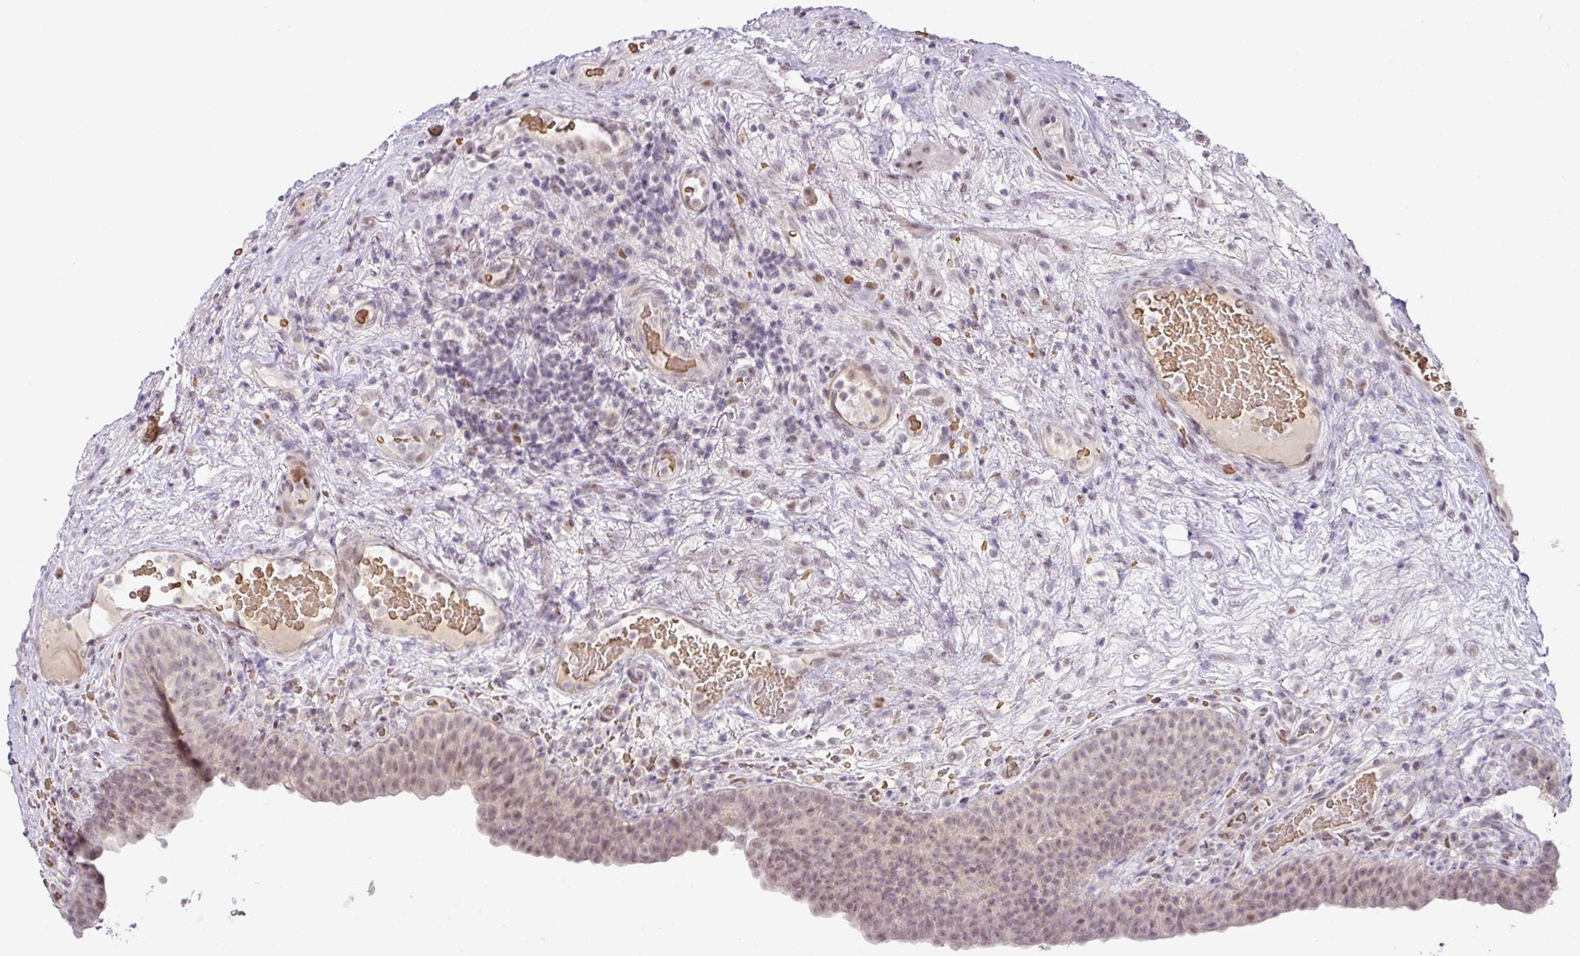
{"staining": {"intensity": "moderate", "quantity": "25%-75%", "location": "nuclear"}, "tissue": "urinary bladder", "cell_type": "Urothelial cells", "image_type": "normal", "snomed": [{"axis": "morphology", "description": "Normal tissue, NOS"}, {"axis": "topography", "description": "Urinary bladder"}], "caption": "Brown immunohistochemical staining in normal urinary bladder exhibits moderate nuclear expression in about 25%-75% of urothelial cells.", "gene": "PARP2", "patient": {"sex": "male", "age": 71}}